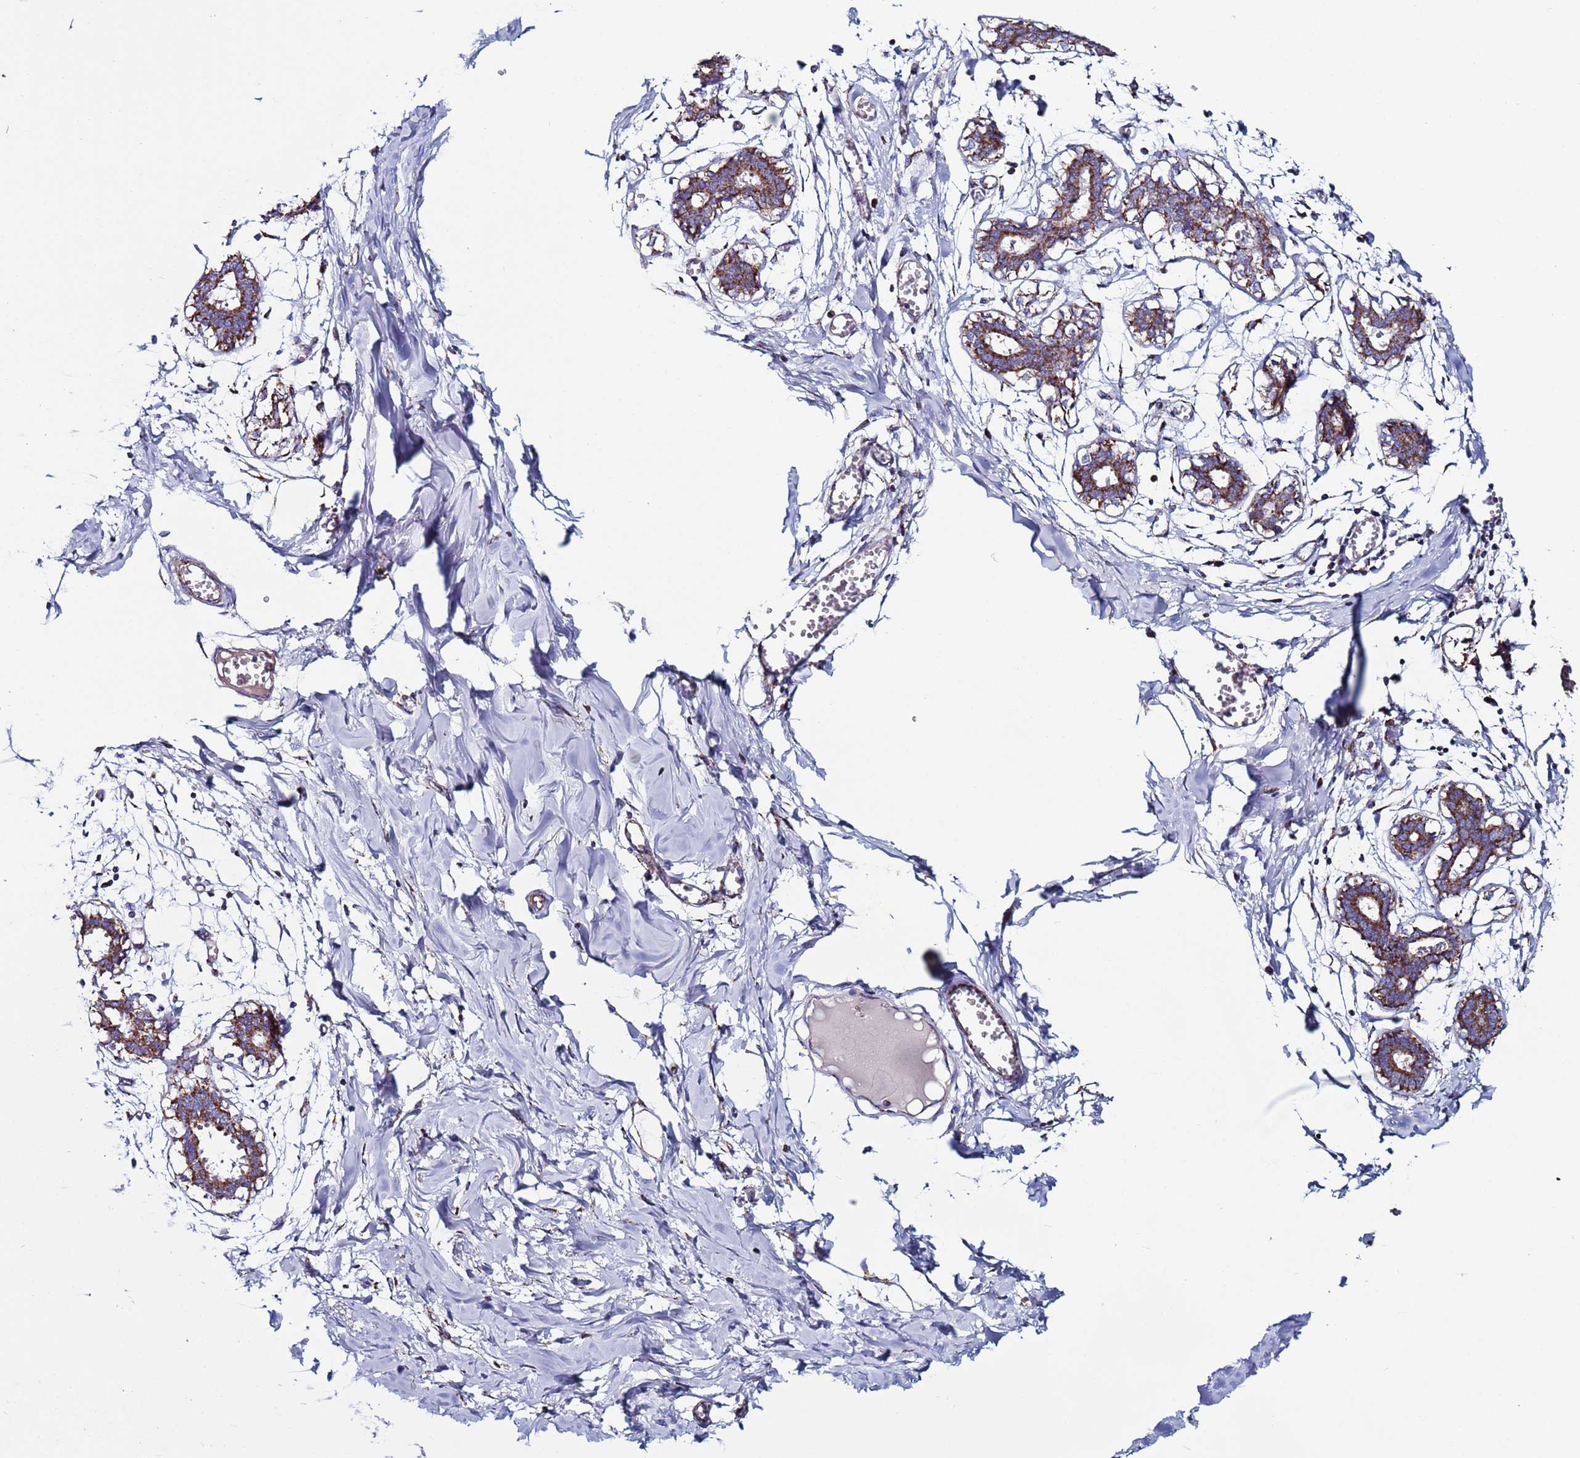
{"staining": {"intensity": "negative", "quantity": "none", "location": "none"}, "tissue": "breast", "cell_type": "Adipocytes", "image_type": "normal", "snomed": [{"axis": "morphology", "description": "Normal tissue, NOS"}, {"axis": "topography", "description": "Breast"}], "caption": "High power microscopy image of an immunohistochemistry photomicrograph of normal breast, revealing no significant expression in adipocytes.", "gene": "ZBTB39", "patient": {"sex": "female", "age": 27}}